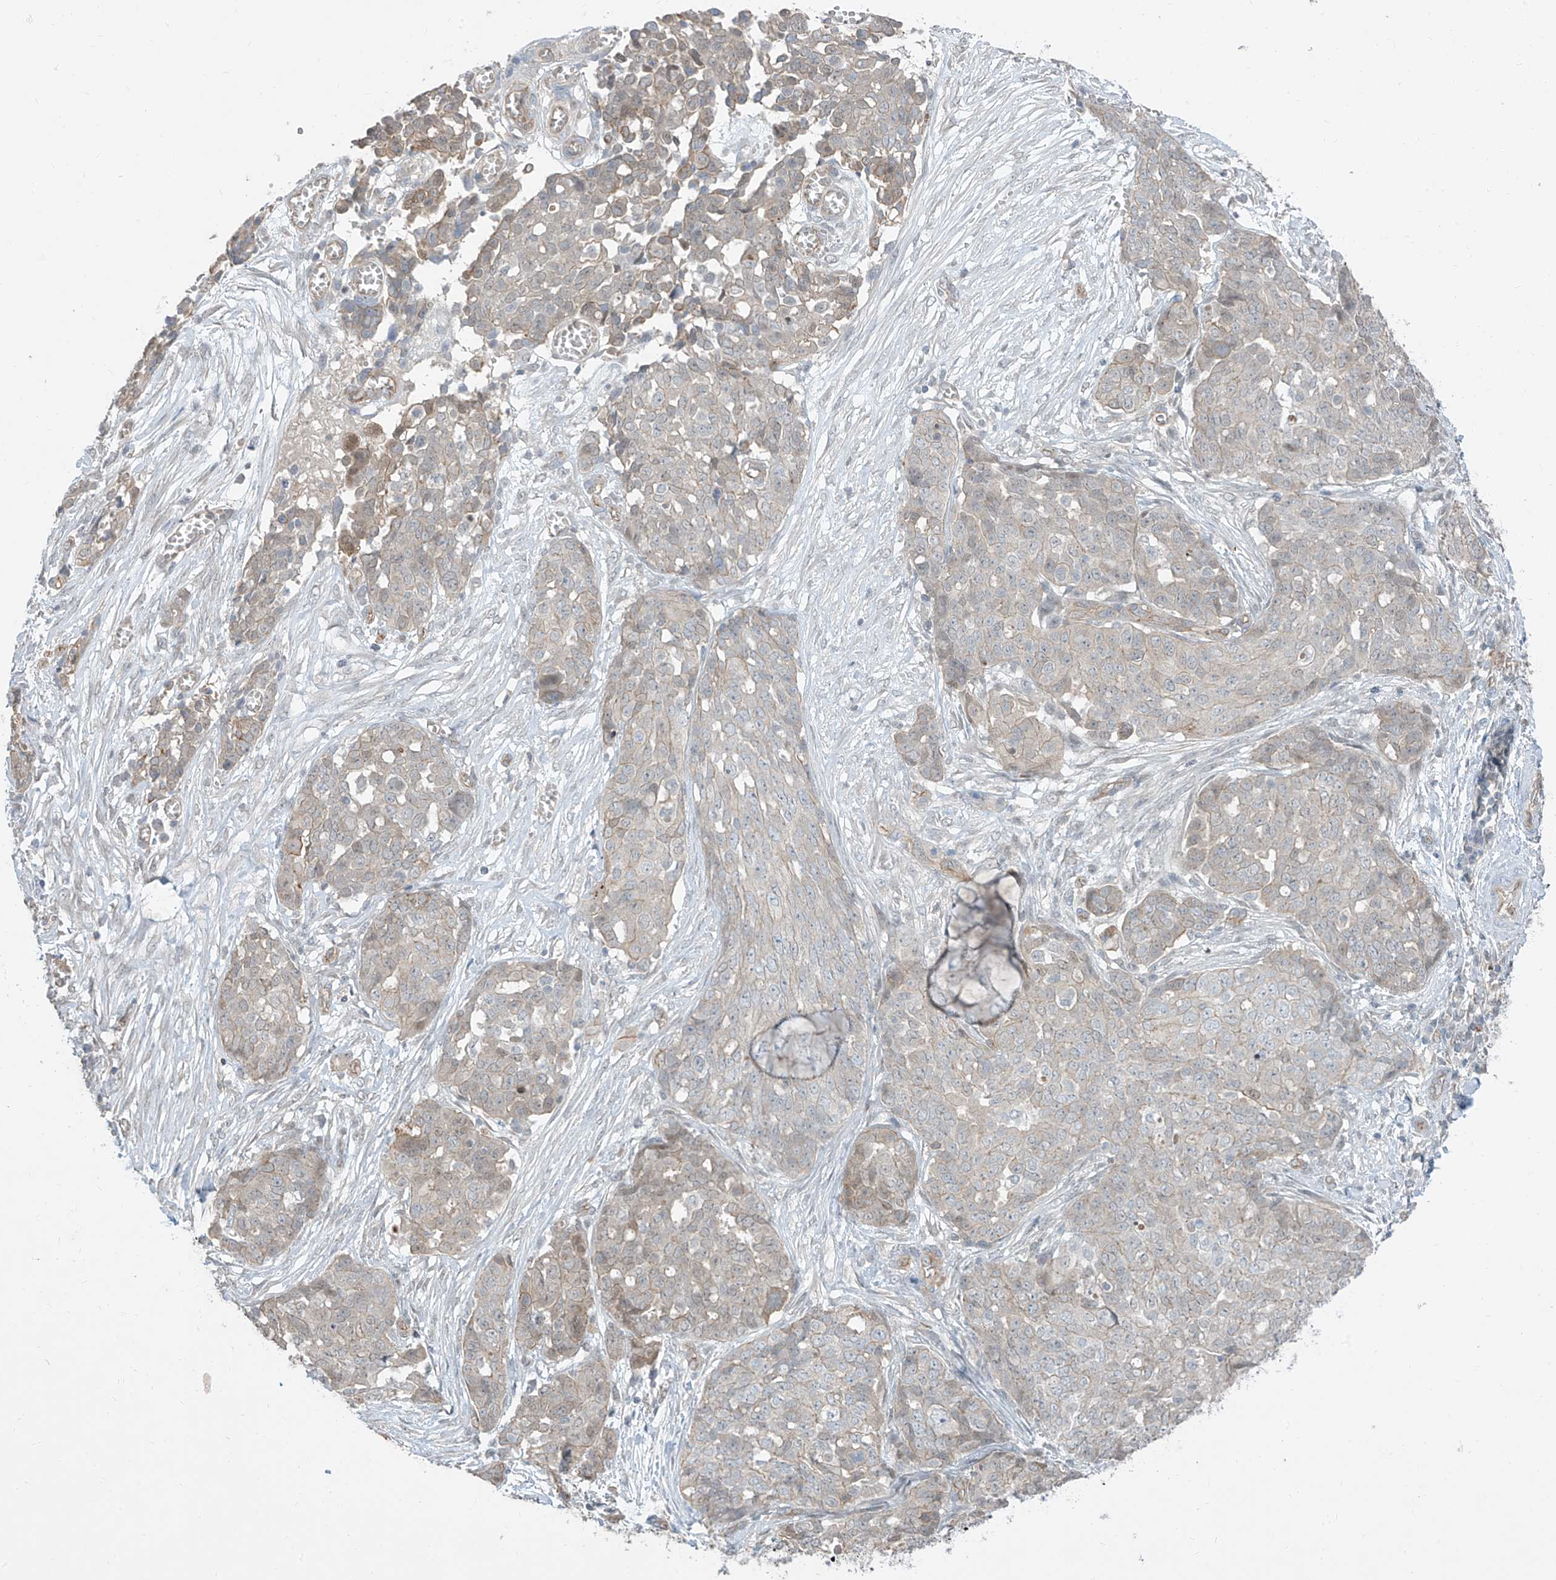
{"staining": {"intensity": "negative", "quantity": "none", "location": "none"}, "tissue": "ovarian cancer", "cell_type": "Tumor cells", "image_type": "cancer", "snomed": [{"axis": "morphology", "description": "Cystadenocarcinoma, serous, NOS"}, {"axis": "topography", "description": "Soft tissue"}, {"axis": "topography", "description": "Ovary"}], "caption": "This is an immunohistochemistry (IHC) image of ovarian cancer. There is no staining in tumor cells.", "gene": "EPHX4", "patient": {"sex": "female", "age": 57}}